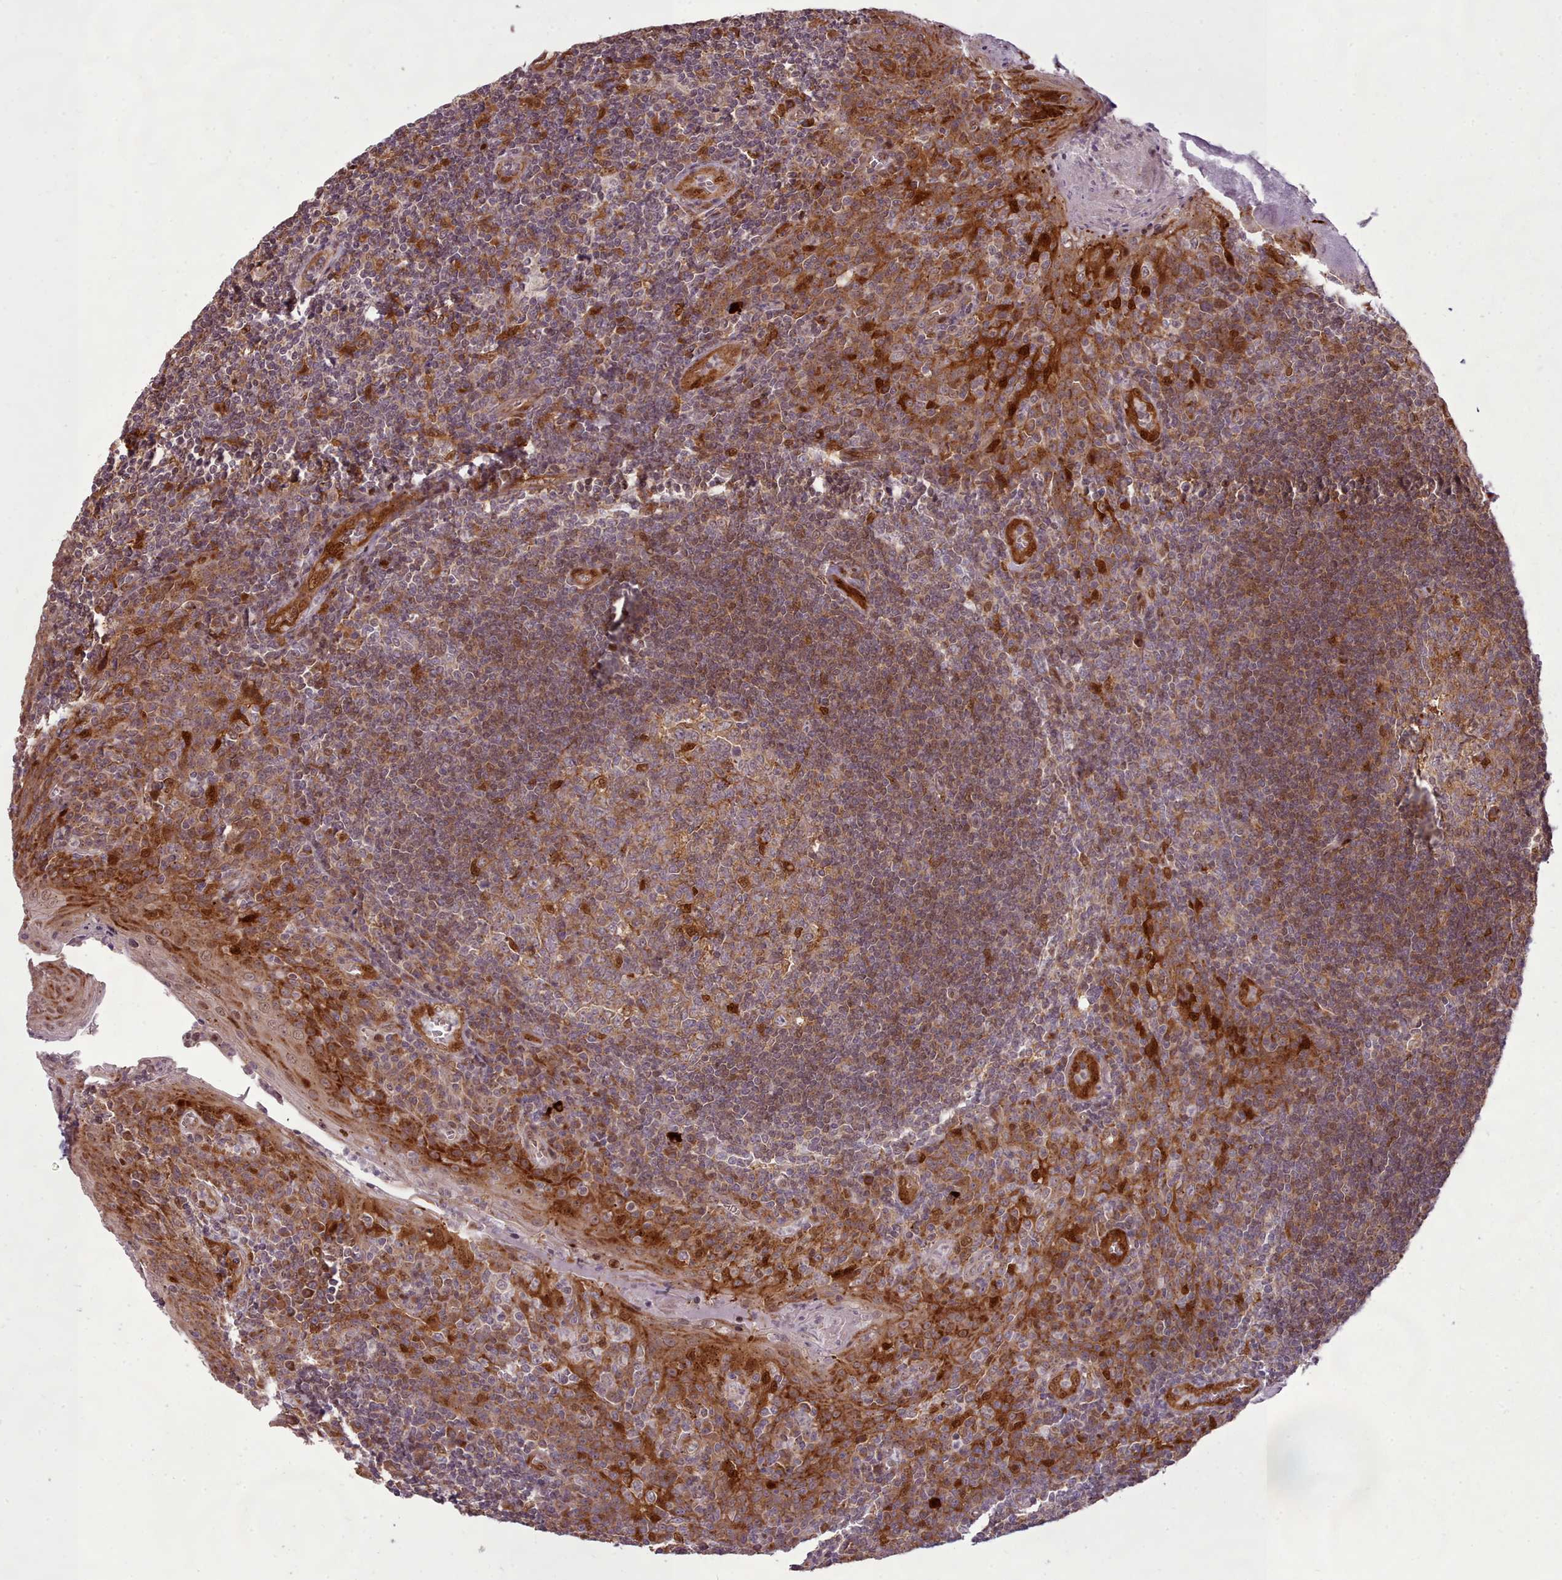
{"staining": {"intensity": "moderate", "quantity": ">75%", "location": "cytoplasmic/membranous"}, "tissue": "tonsil", "cell_type": "Germinal center cells", "image_type": "normal", "snomed": [{"axis": "morphology", "description": "Normal tissue, NOS"}, {"axis": "topography", "description": "Tonsil"}], "caption": "This histopathology image exhibits immunohistochemistry (IHC) staining of unremarkable human tonsil, with medium moderate cytoplasmic/membranous positivity in approximately >75% of germinal center cells.", "gene": "LGALS9B", "patient": {"sex": "male", "age": 27}}